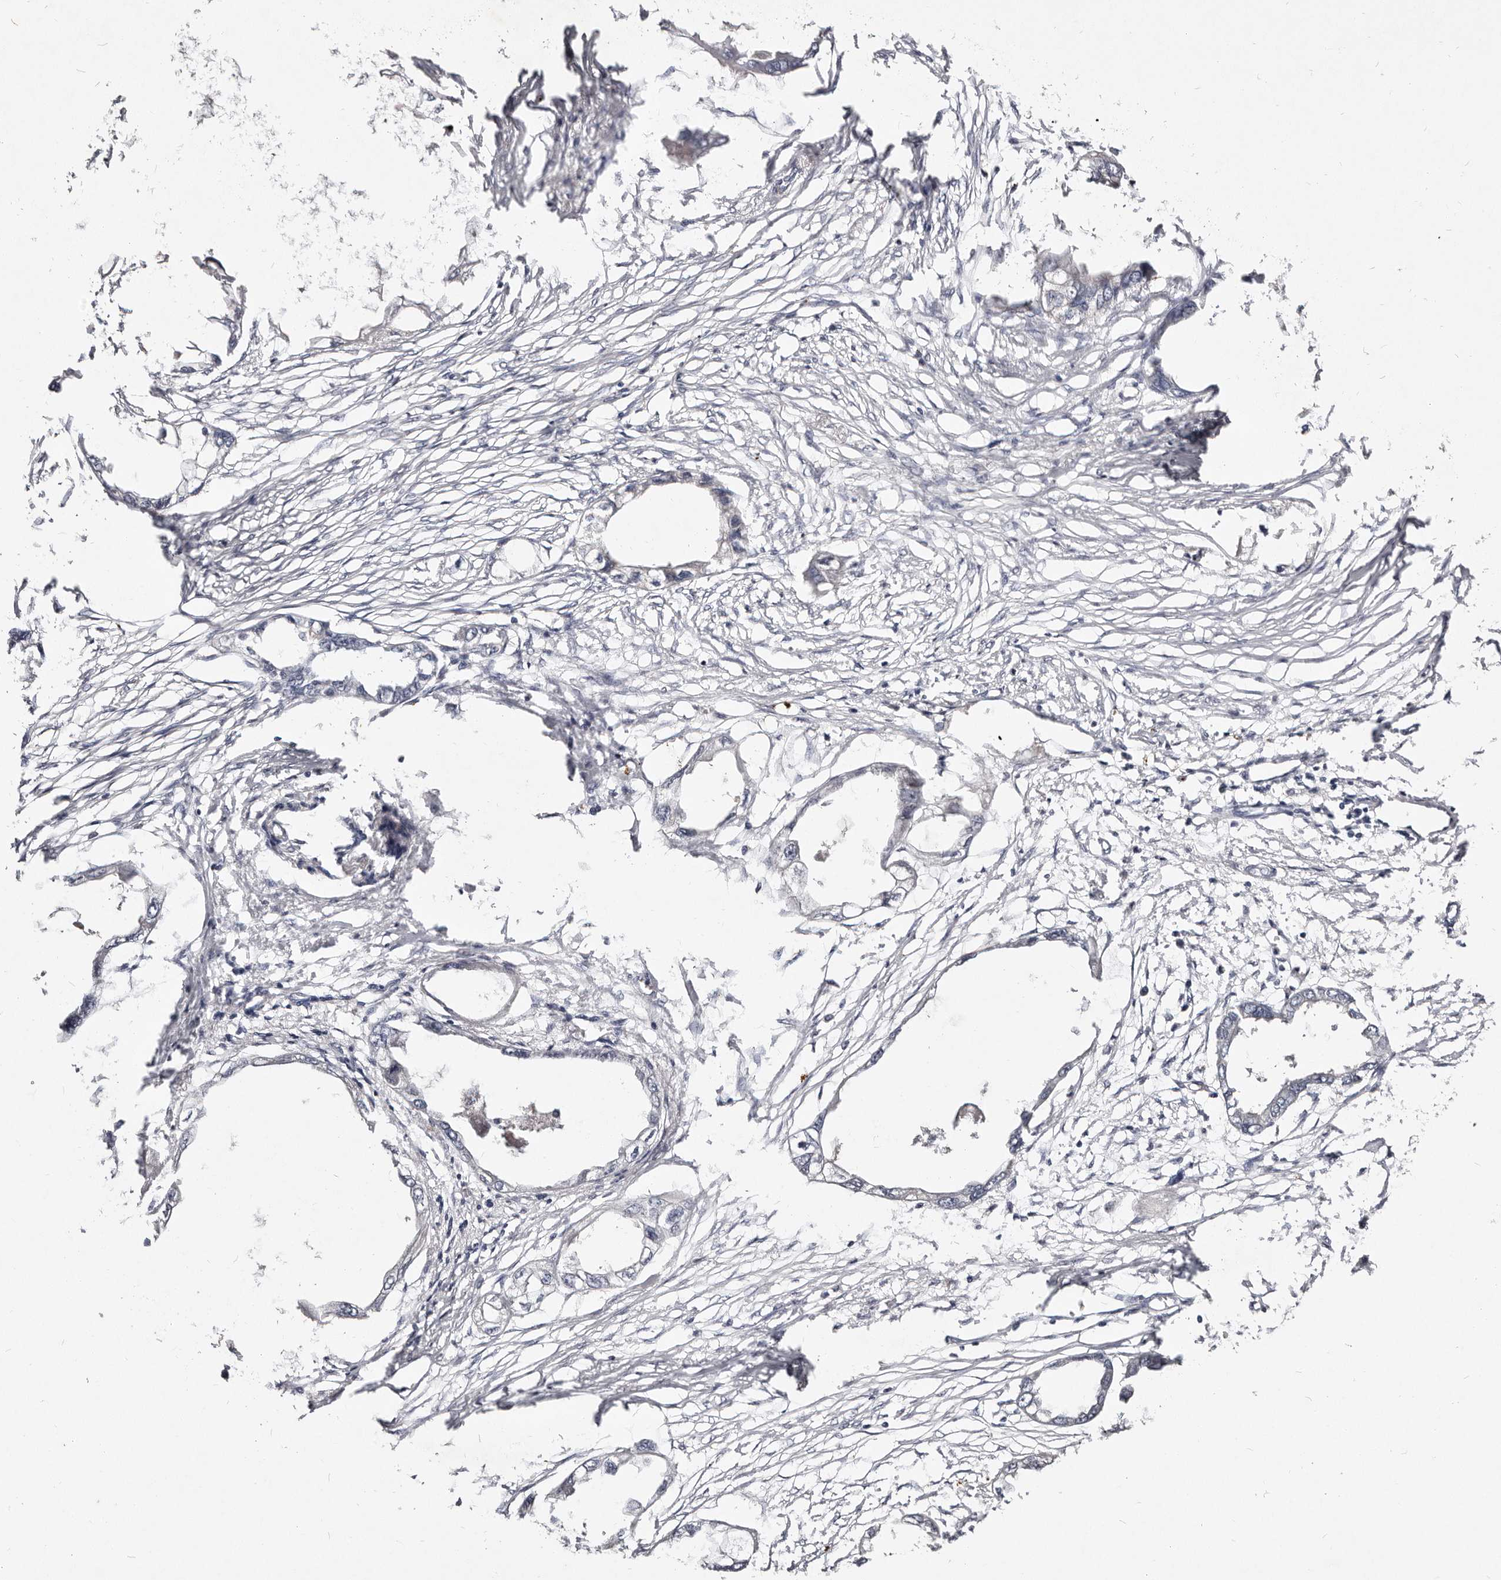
{"staining": {"intensity": "negative", "quantity": "none", "location": "none"}, "tissue": "endometrial cancer", "cell_type": "Tumor cells", "image_type": "cancer", "snomed": [{"axis": "morphology", "description": "Adenocarcinoma, NOS"}, {"axis": "morphology", "description": "Adenocarcinoma, metastatic, NOS"}, {"axis": "topography", "description": "Adipose tissue"}, {"axis": "topography", "description": "Endometrium"}], "caption": "Protein analysis of endometrial adenocarcinoma demonstrates no significant staining in tumor cells. (Immunohistochemistry (ihc), brightfield microscopy, high magnification).", "gene": "MRPS33", "patient": {"sex": "female", "age": 67}}